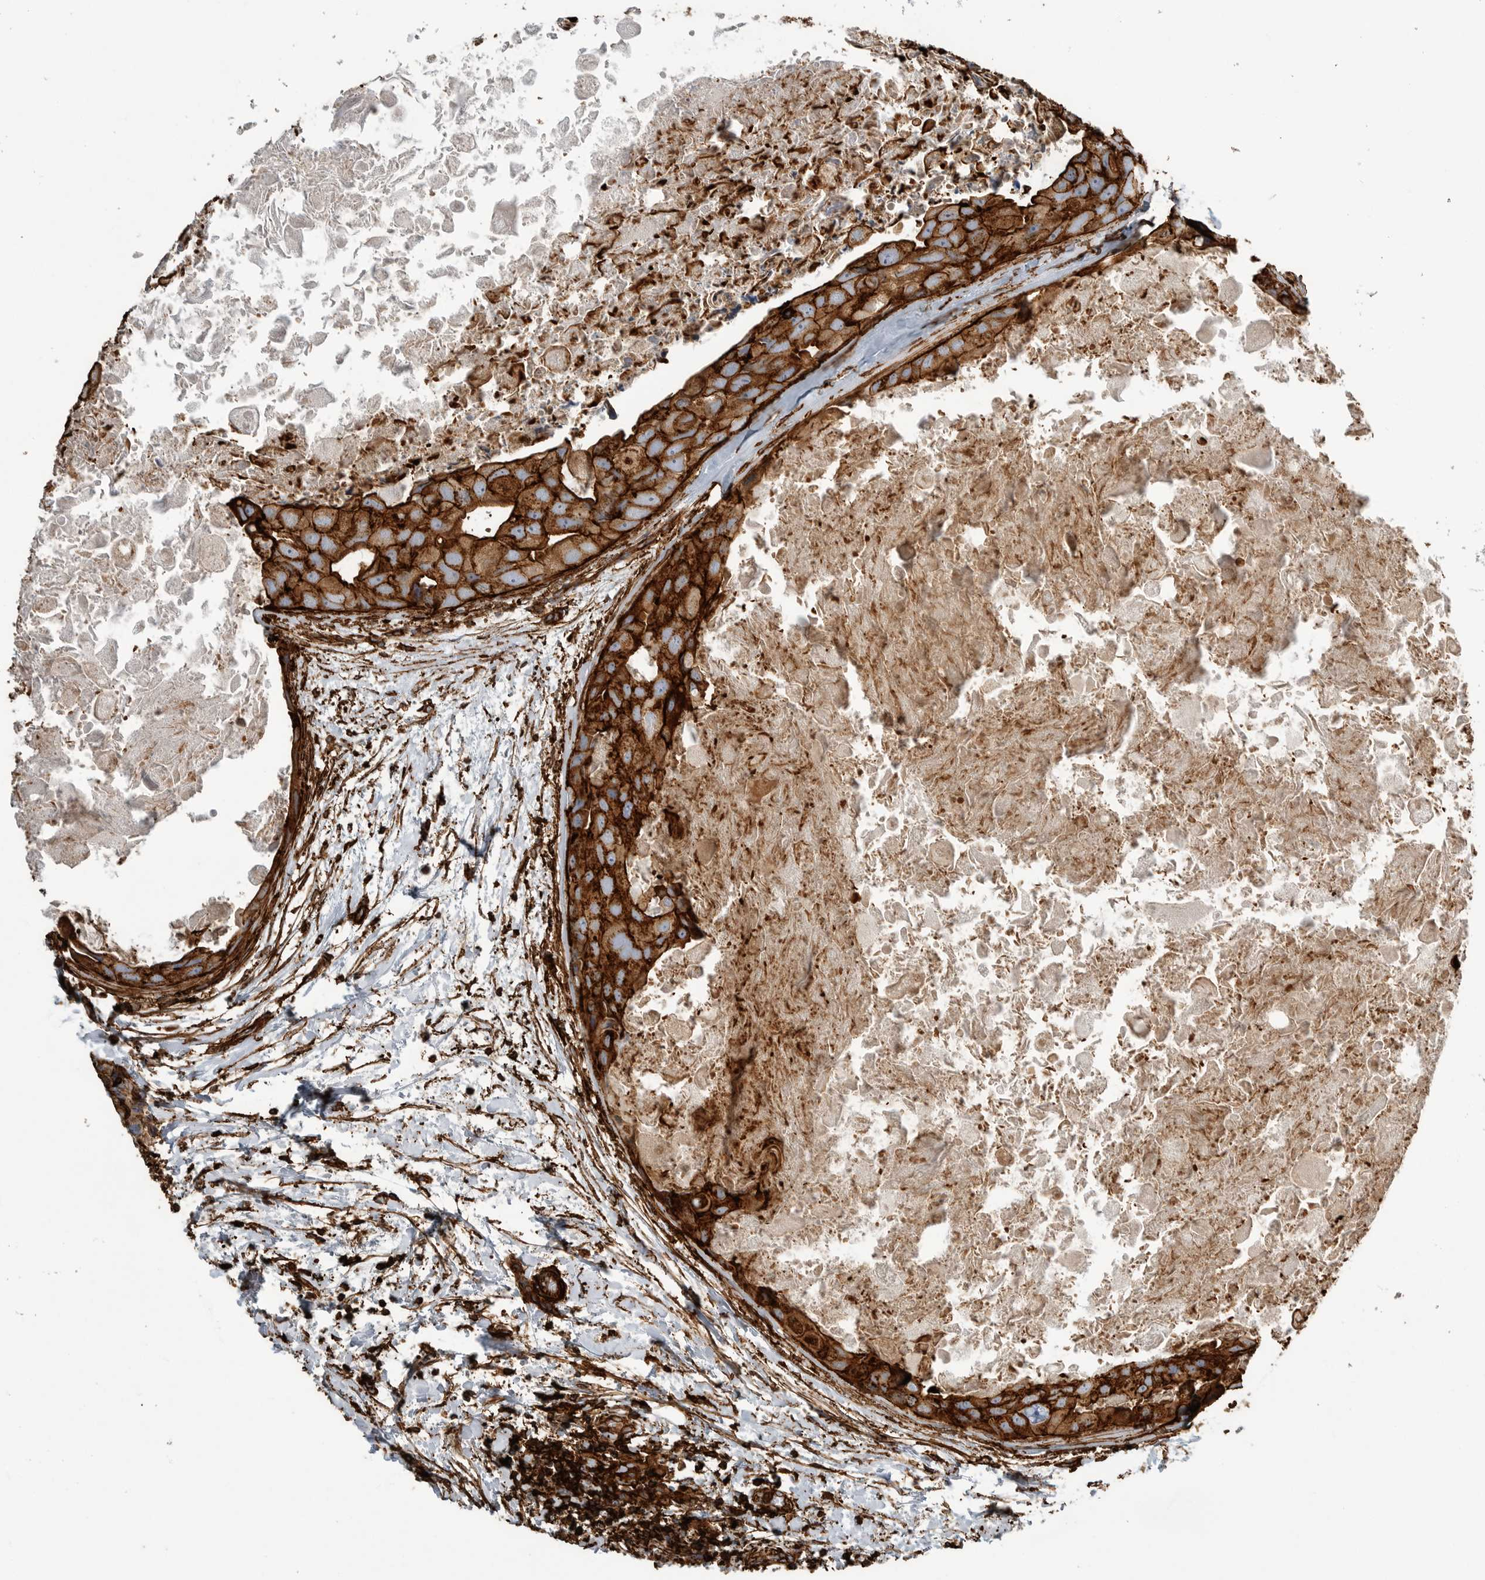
{"staining": {"intensity": "strong", "quantity": ">75%", "location": "cytoplasmic/membranous"}, "tissue": "breast cancer", "cell_type": "Tumor cells", "image_type": "cancer", "snomed": [{"axis": "morphology", "description": "Duct carcinoma"}, {"axis": "topography", "description": "Breast"}], "caption": "DAB immunohistochemical staining of human breast cancer (invasive ductal carcinoma) exhibits strong cytoplasmic/membranous protein expression in about >75% of tumor cells. (IHC, brightfield microscopy, high magnification).", "gene": "GPER1", "patient": {"sex": "female", "age": 62}}